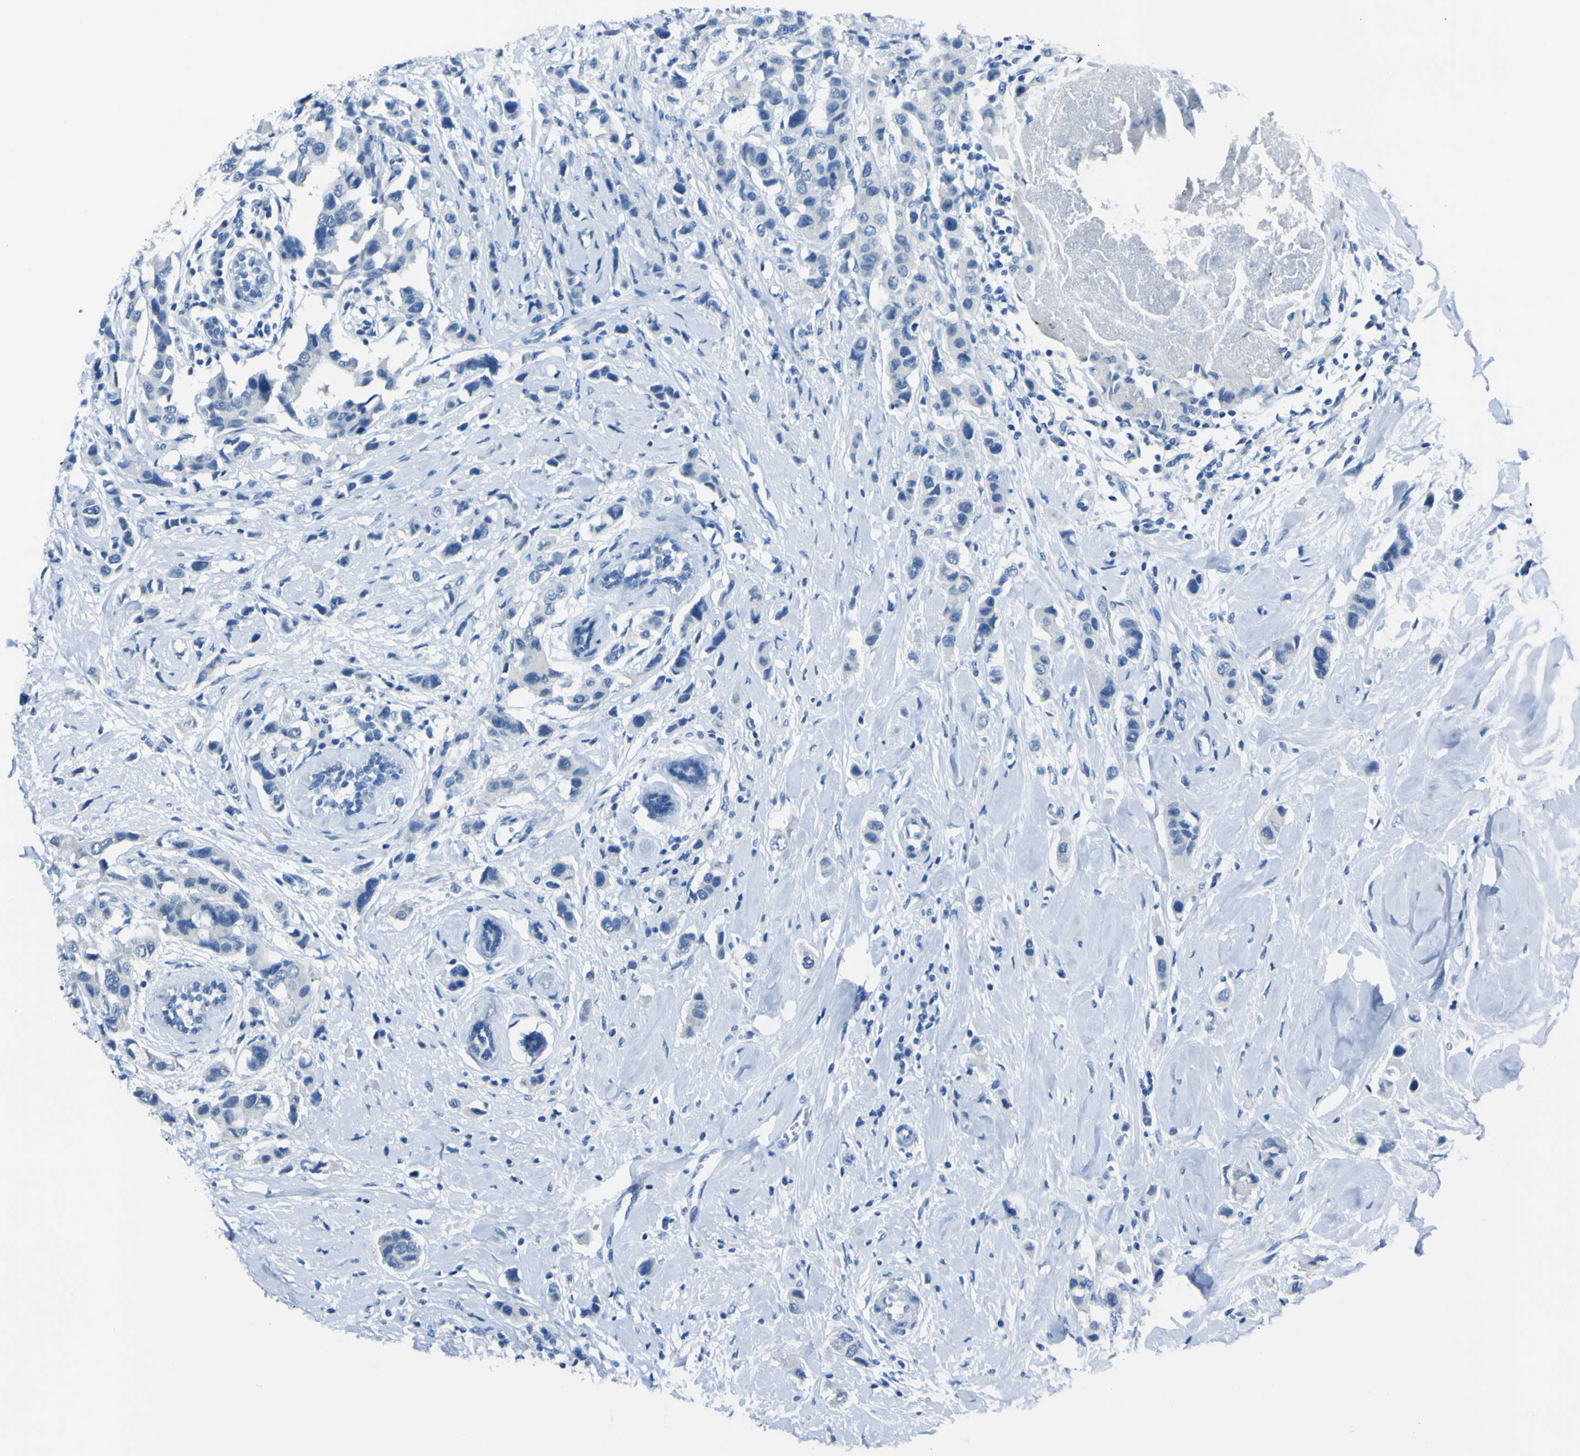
{"staining": {"intensity": "negative", "quantity": "none", "location": "none"}, "tissue": "breast cancer", "cell_type": "Tumor cells", "image_type": "cancer", "snomed": [{"axis": "morphology", "description": "Normal tissue, NOS"}, {"axis": "morphology", "description": "Duct carcinoma"}, {"axis": "topography", "description": "Breast"}], "caption": "DAB immunohistochemical staining of human intraductal carcinoma (breast) demonstrates no significant positivity in tumor cells.", "gene": "PHKG1", "patient": {"sex": "female", "age": 50}}